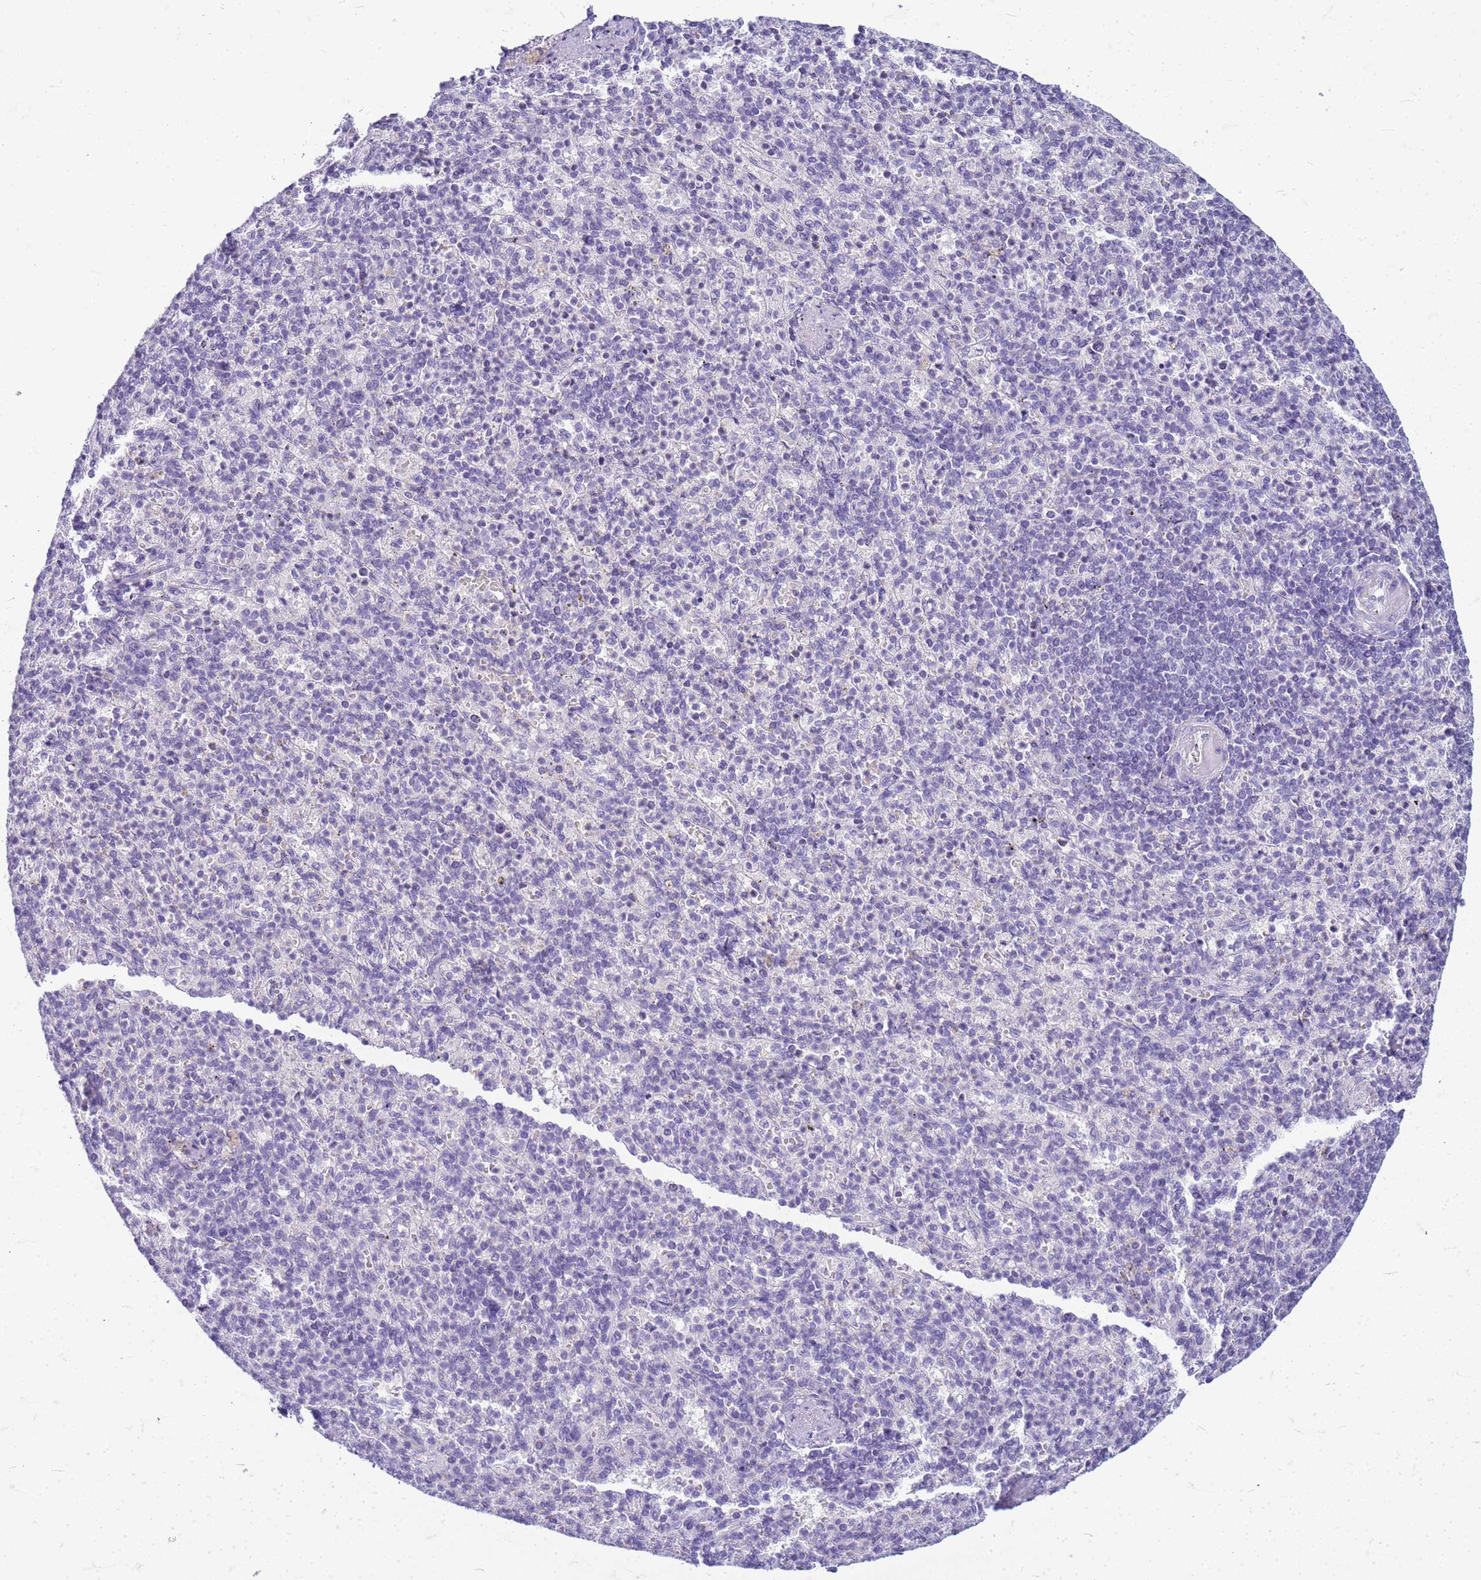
{"staining": {"intensity": "negative", "quantity": "none", "location": "none"}, "tissue": "spleen", "cell_type": "Cells in red pulp", "image_type": "normal", "snomed": [{"axis": "morphology", "description": "Normal tissue, NOS"}, {"axis": "topography", "description": "Spleen"}], "caption": "Immunohistochemistry (IHC) histopathology image of unremarkable human spleen stained for a protein (brown), which displays no positivity in cells in red pulp.", "gene": "CFAP100", "patient": {"sex": "female", "age": 74}}